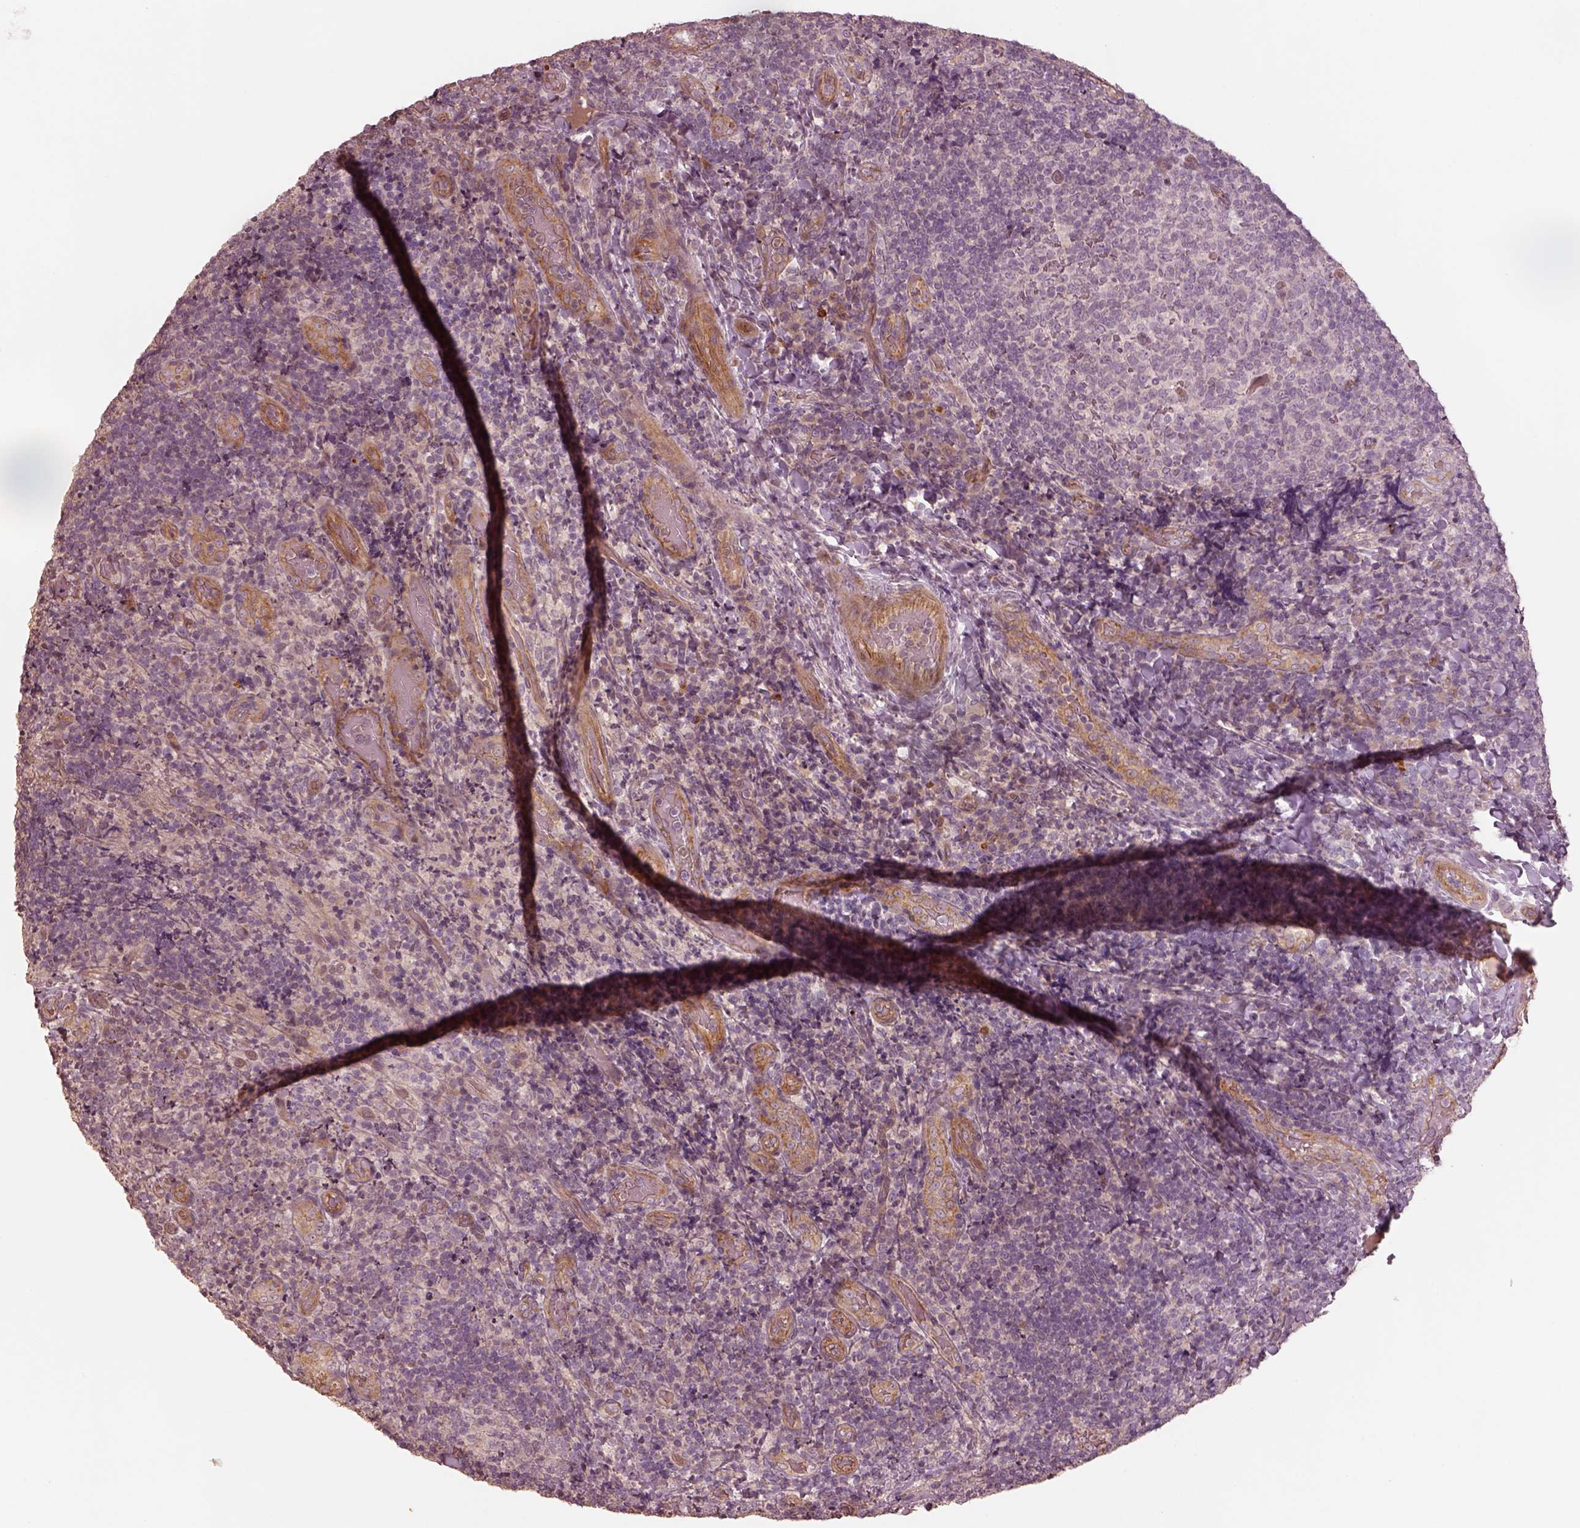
{"staining": {"intensity": "negative", "quantity": "none", "location": "none"}, "tissue": "tonsil", "cell_type": "Germinal center cells", "image_type": "normal", "snomed": [{"axis": "morphology", "description": "Normal tissue, NOS"}, {"axis": "topography", "description": "Tonsil"}], "caption": "The photomicrograph shows no staining of germinal center cells in unremarkable tonsil.", "gene": "OTOGL", "patient": {"sex": "male", "age": 17}}